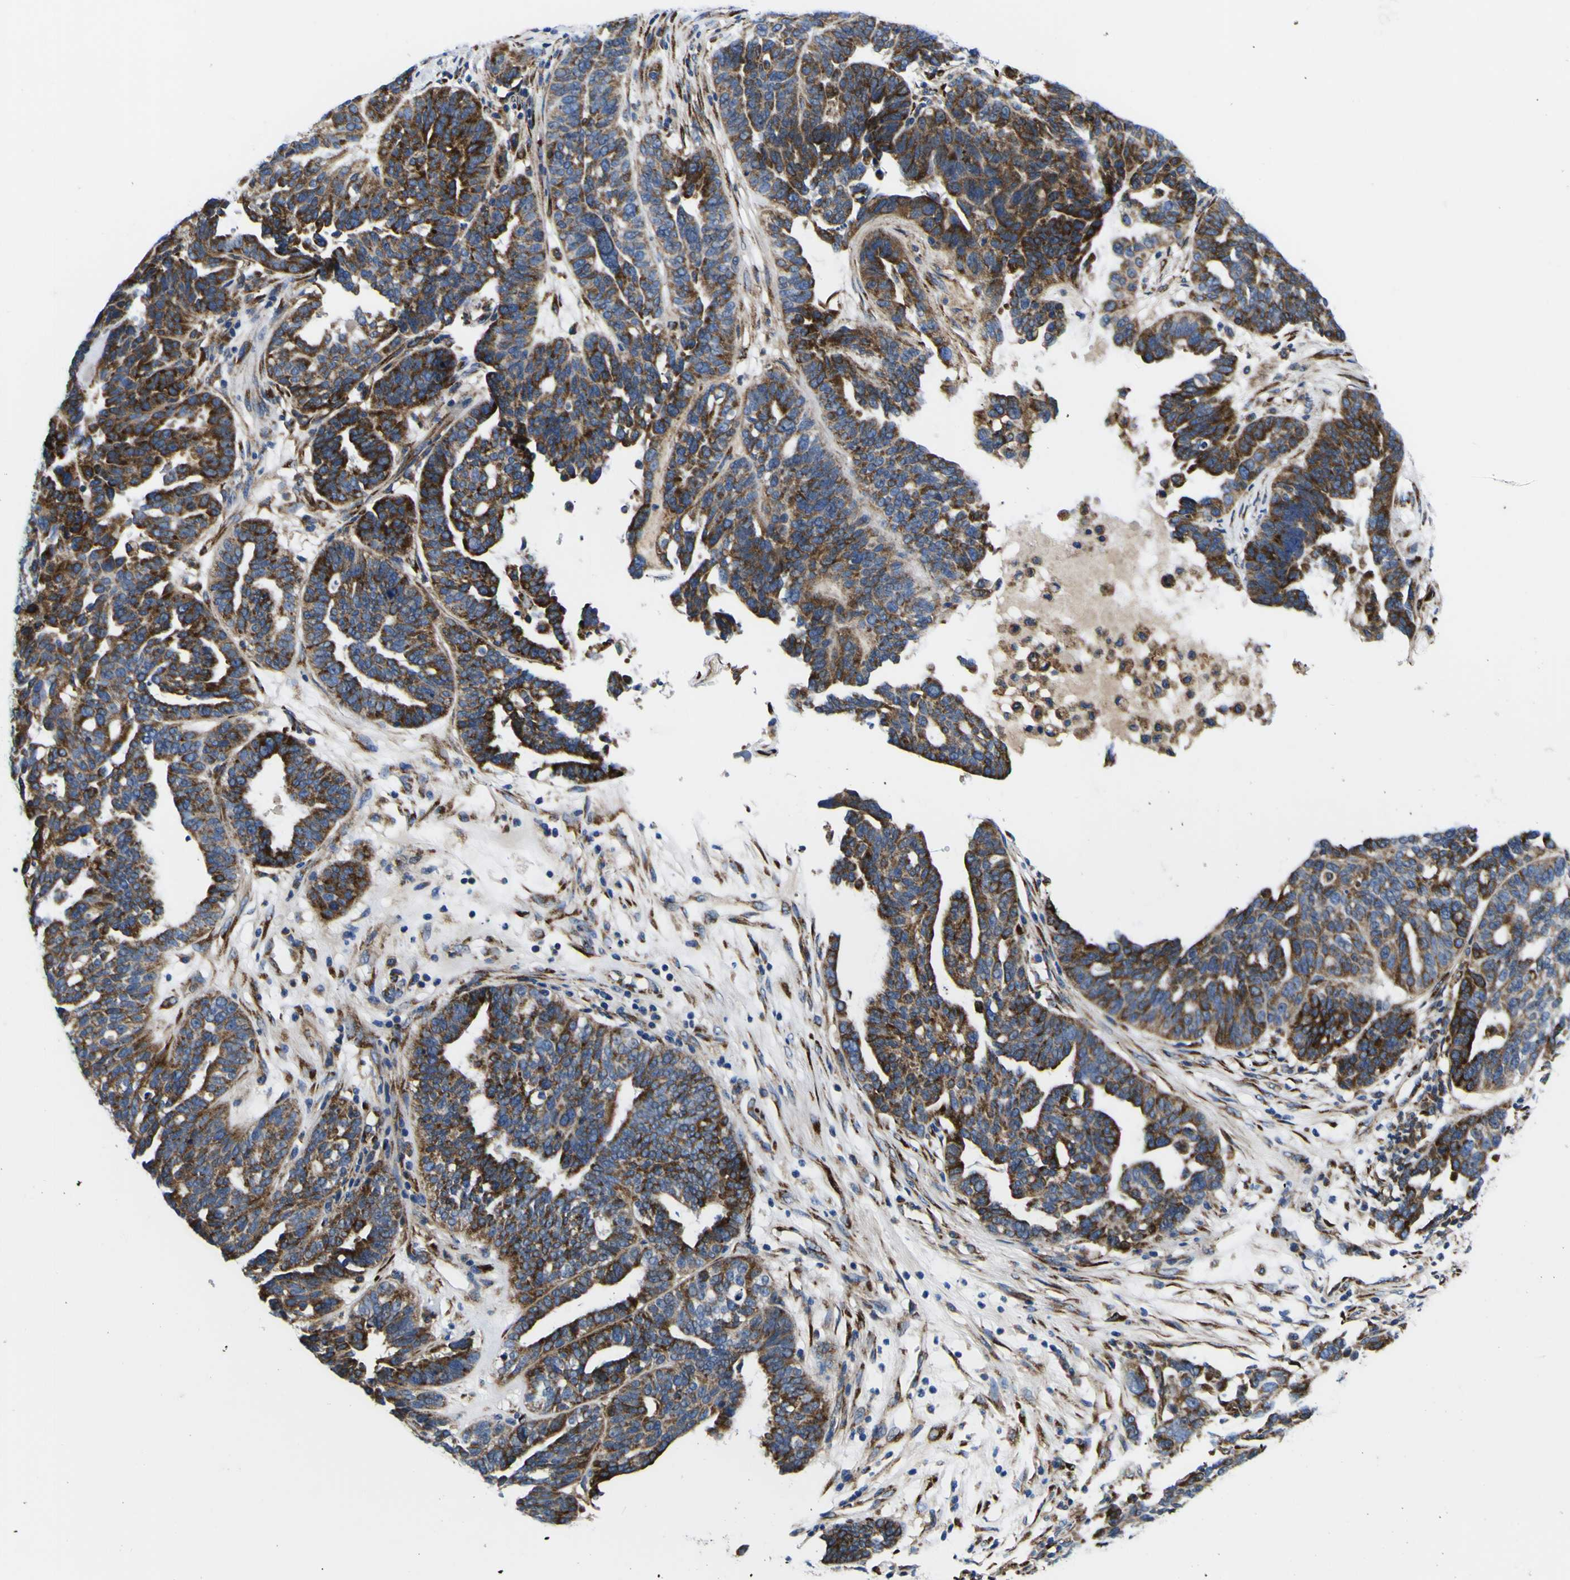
{"staining": {"intensity": "strong", "quantity": "25%-75%", "location": "cytoplasmic/membranous"}, "tissue": "ovarian cancer", "cell_type": "Tumor cells", "image_type": "cancer", "snomed": [{"axis": "morphology", "description": "Cystadenocarcinoma, serous, NOS"}, {"axis": "topography", "description": "Ovary"}], "caption": "Ovarian cancer (serous cystadenocarcinoma) was stained to show a protein in brown. There is high levels of strong cytoplasmic/membranous positivity in about 25%-75% of tumor cells.", "gene": "SCD", "patient": {"sex": "female", "age": 59}}